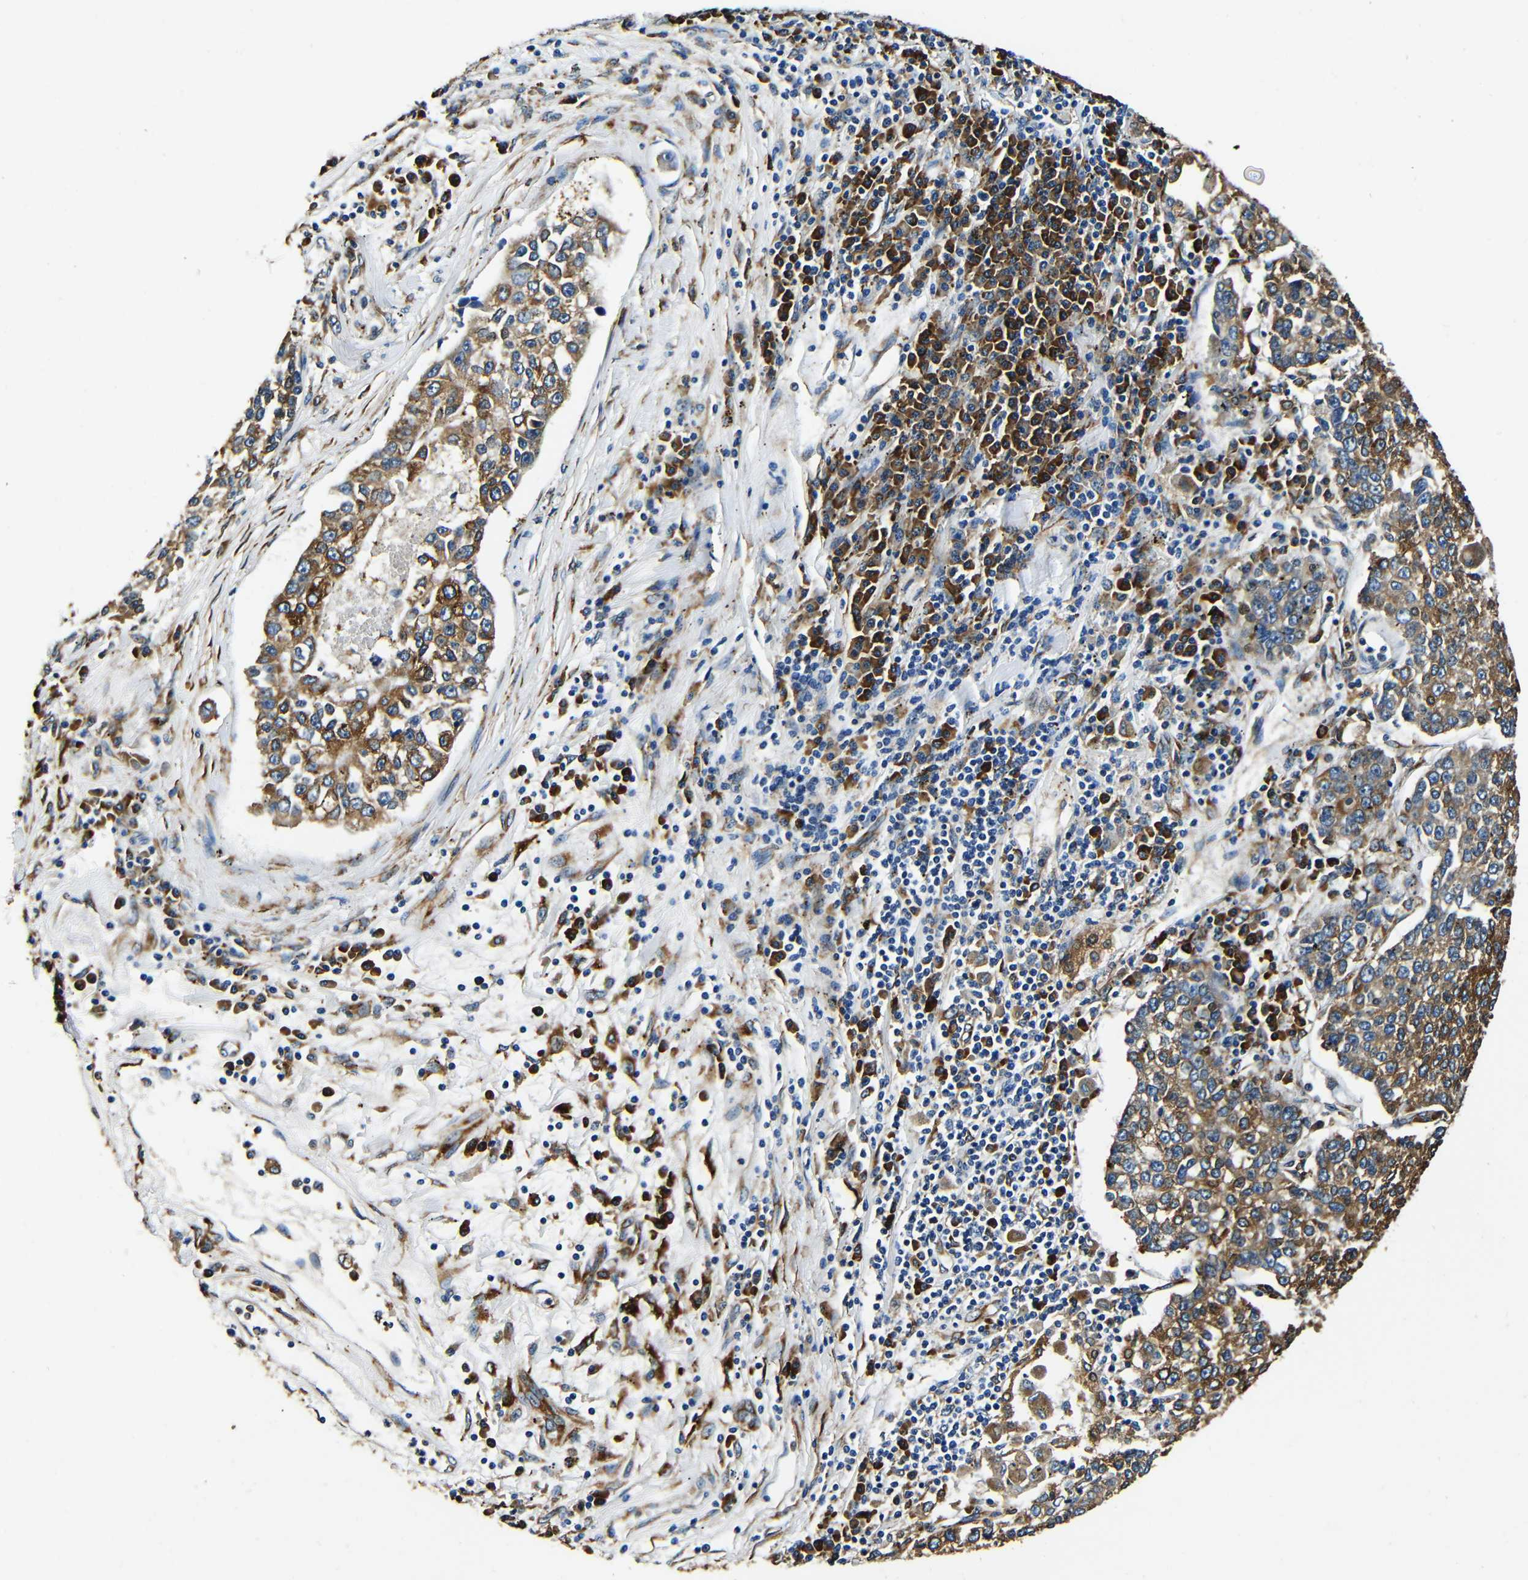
{"staining": {"intensity": "moderate", "quantity": ">75%", "location": "cytoplasmic/membranous"}, "tissue": "lung cancer", "cell_type": "Tumor cells", "image_type": "cancer", "snomed": [{"axis": "morphology", "description": "Adenocarcinoma, NOS"}, {"axis": "topography", "description": "Lung"}], "caption": "Protein staining of lung cancer tissue displays moderate cytoplasmic/membranous positivity in approximately >75% of tumor cells. (brown staining indicates protein expression, while blue staining denotes nuclei).", "gene": "RRBP1", "patient": {"sex": "male", "age": 49}}